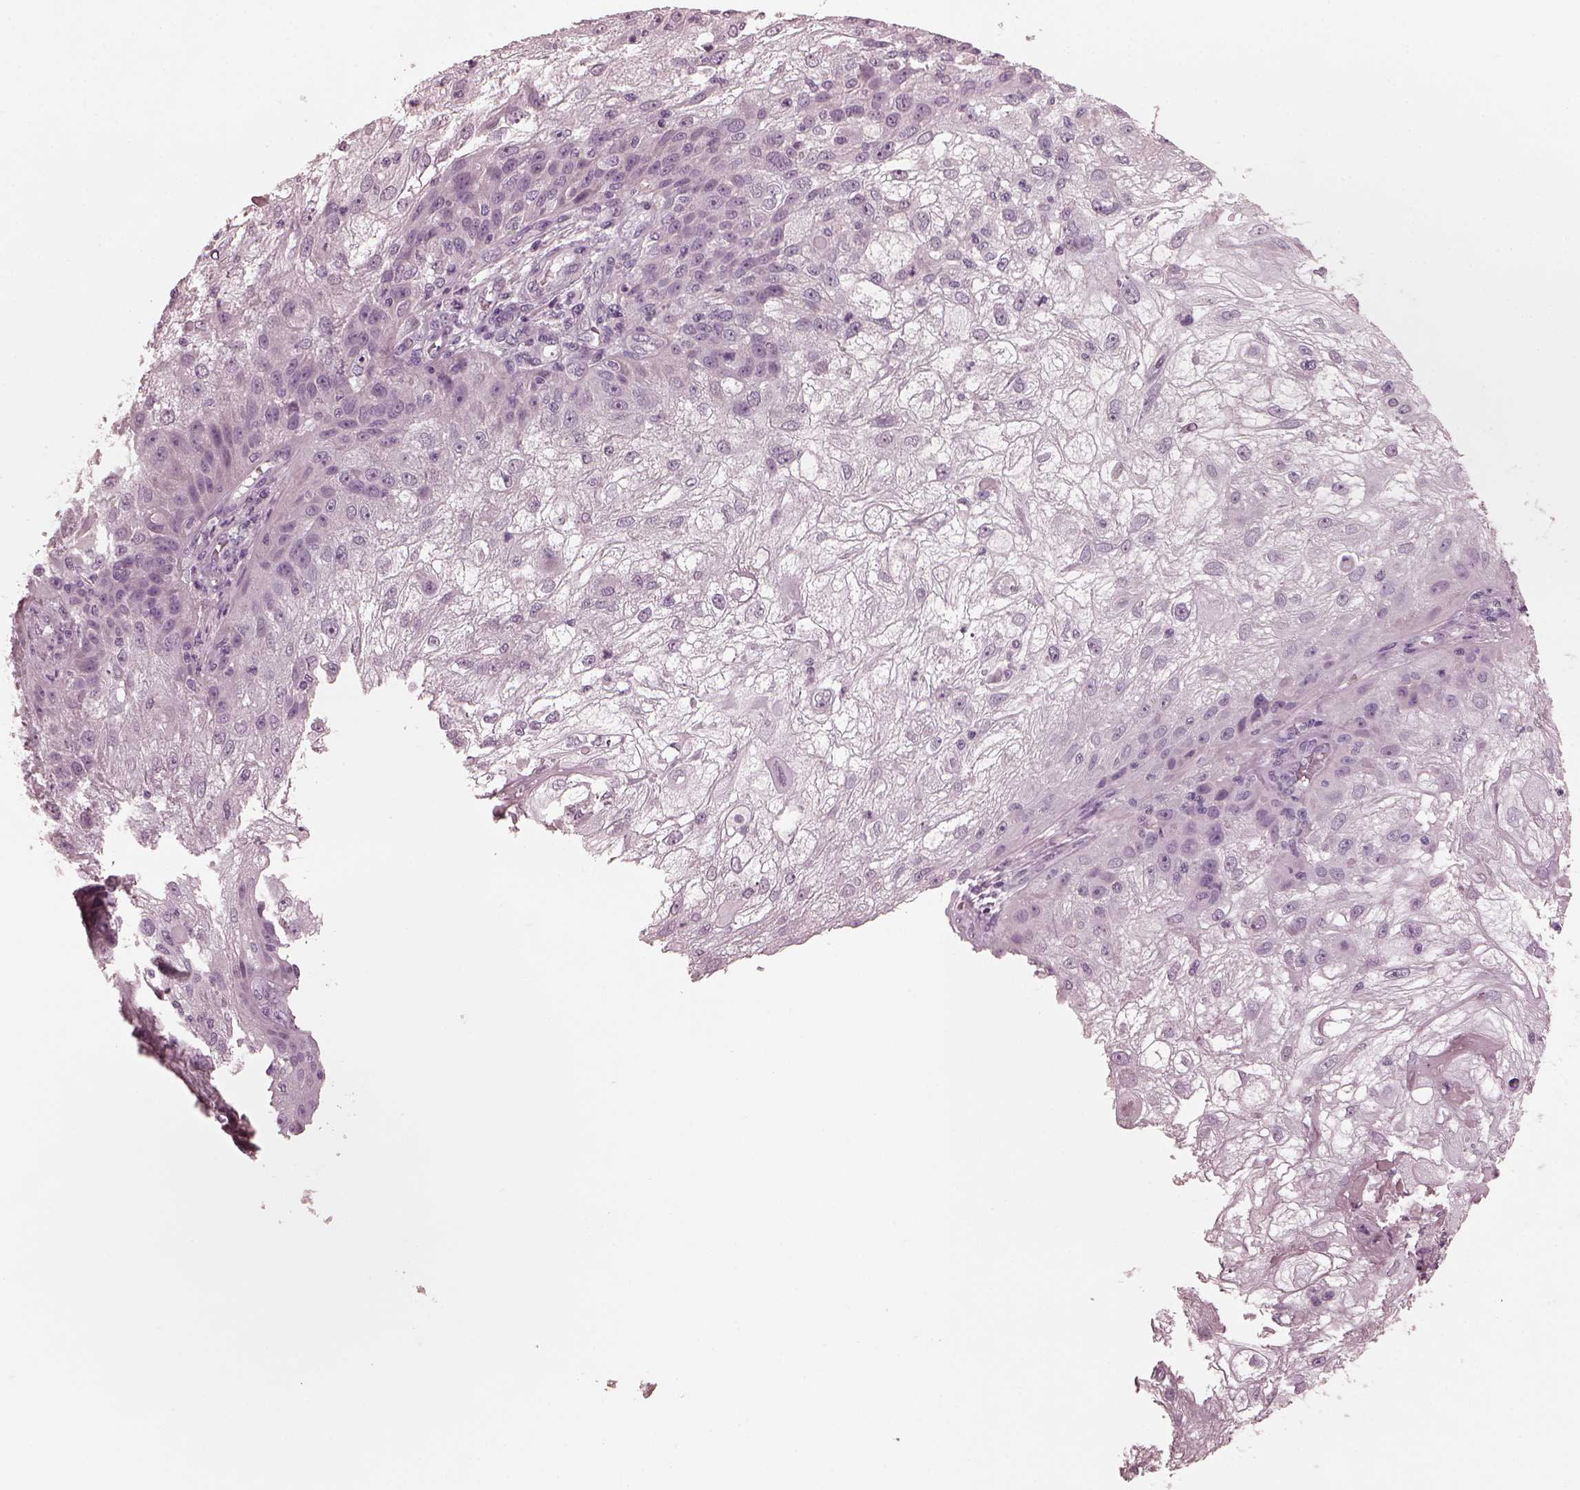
{"staining": {"intensity": "negative", "quantity": "none", "location": "none"}, "tissue": "skin cancer", "cell_type": "Tumor cells", "image_type": "cancer", "snomed": [{"axis": "morphology", "description": "Normal tissue, NOS"}, {"axis": "morphology", "description": "Squamous cell carcinoma, NOS"}, {"axis": "topography", "description": "Skin"}], "caption": "DAB immunohistochemical staining of skin cancer (squamous cell carcinoma) exhibits no significant expression in tumor cells.", "gene": "CGA", "patient": {"sex": "female", "age": 83}}